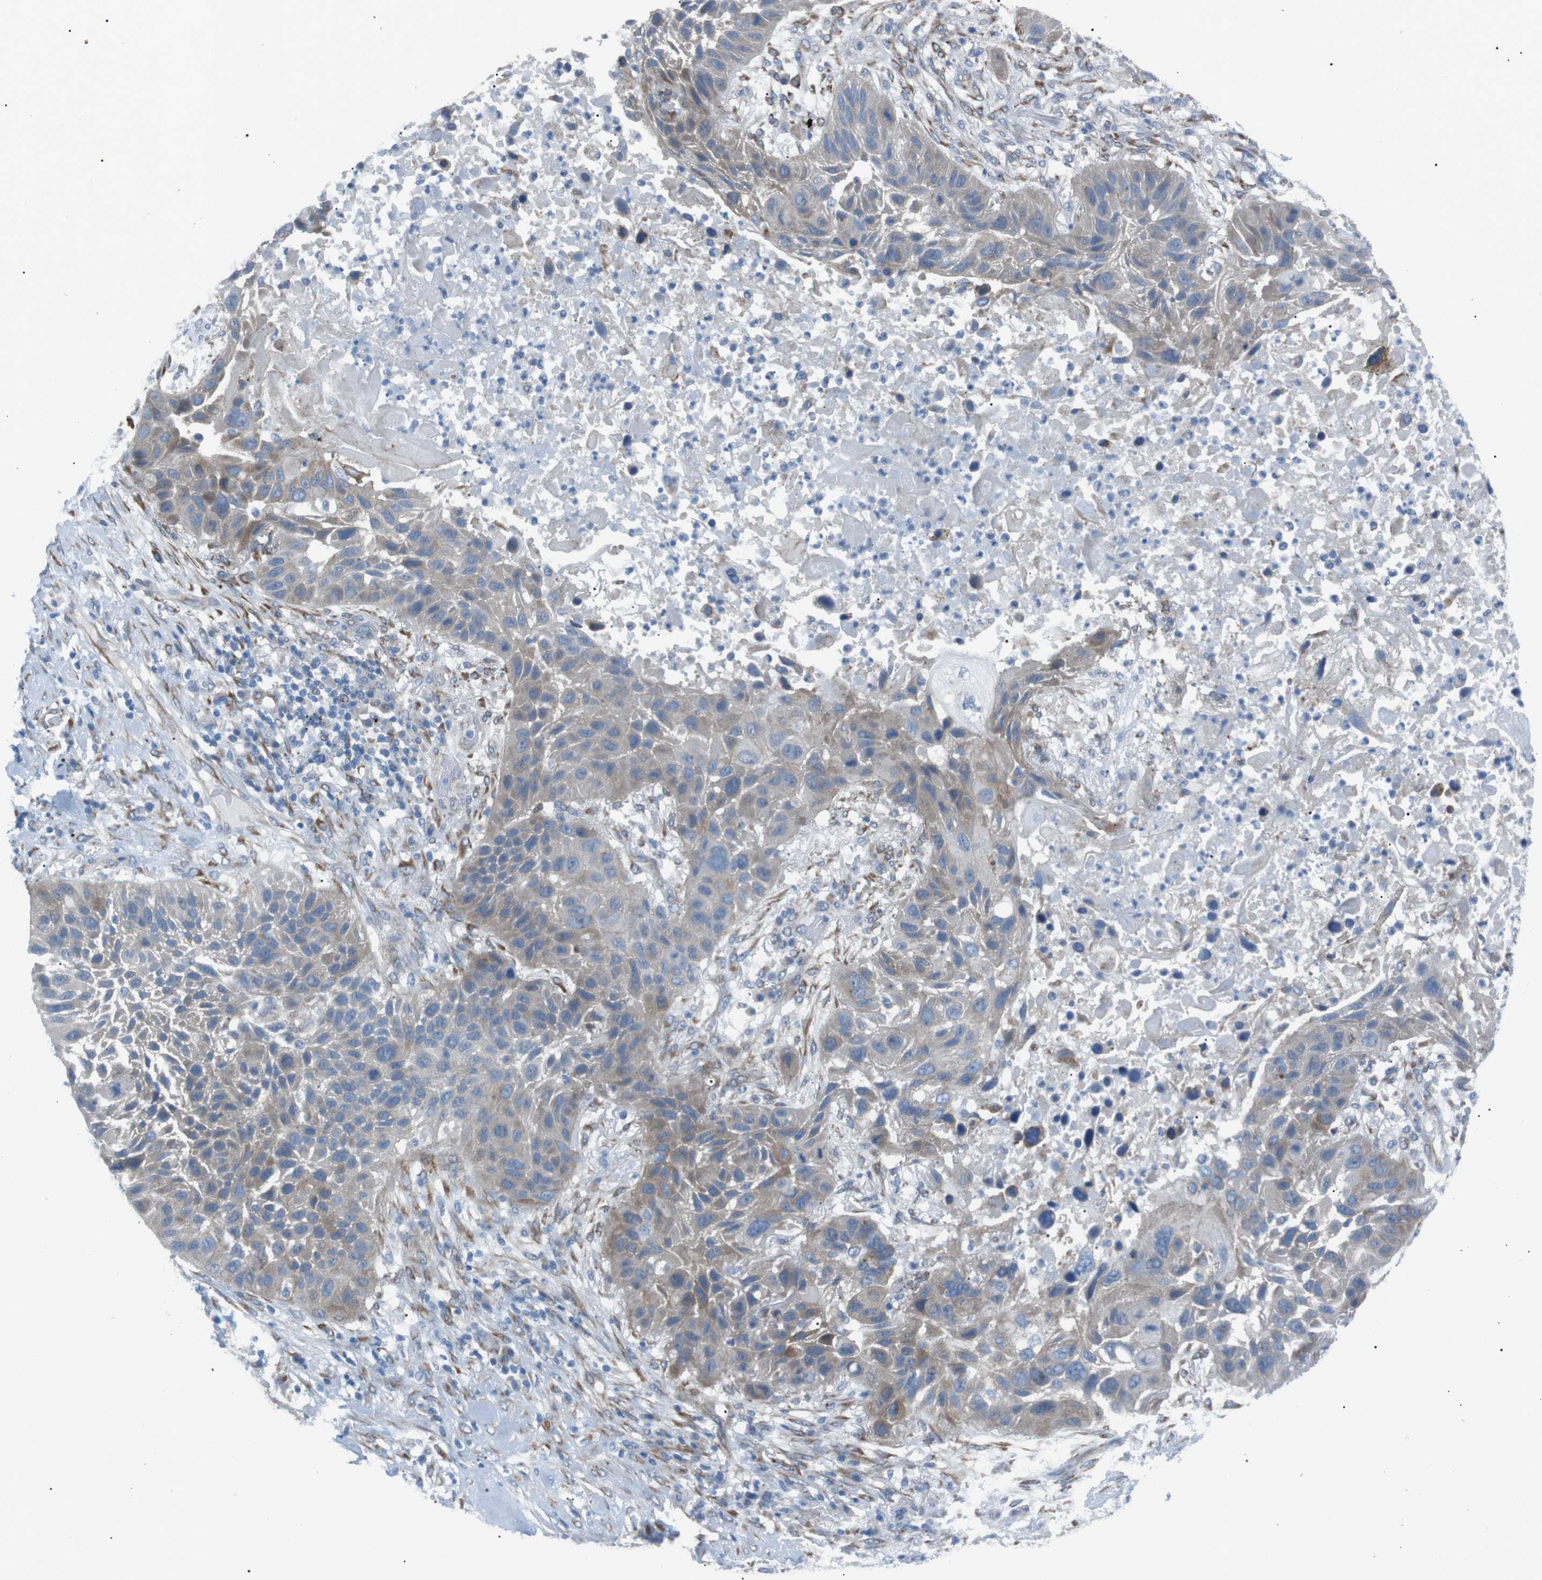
{"staining": {"intensity": "weak", "quantity": ">75%", "location": "cytoplasmic/membranous"}, "tissue": "lung cancer", "cell_type": "Tumor cells", "image_type": "cancer", "snomed": [{"axis": "morphology", "description": "Squamous cell carcinoma, NOS"}, {"axis": "topography", "description": "Lung"}], "caption": "Immunohistochemistry photomicrograph of neoplastic tissue: human lung cancer (squamous cell carcinoma) stained using immunohistochemistry shows low levels of weak protein expression localized specifically in the cytoplasmic/membranous of tumor cells, appearing as a cytoplasmic/membranous brown color.", "gene": "MTARC2", "patient": {"sex": "male", "age": 57}}